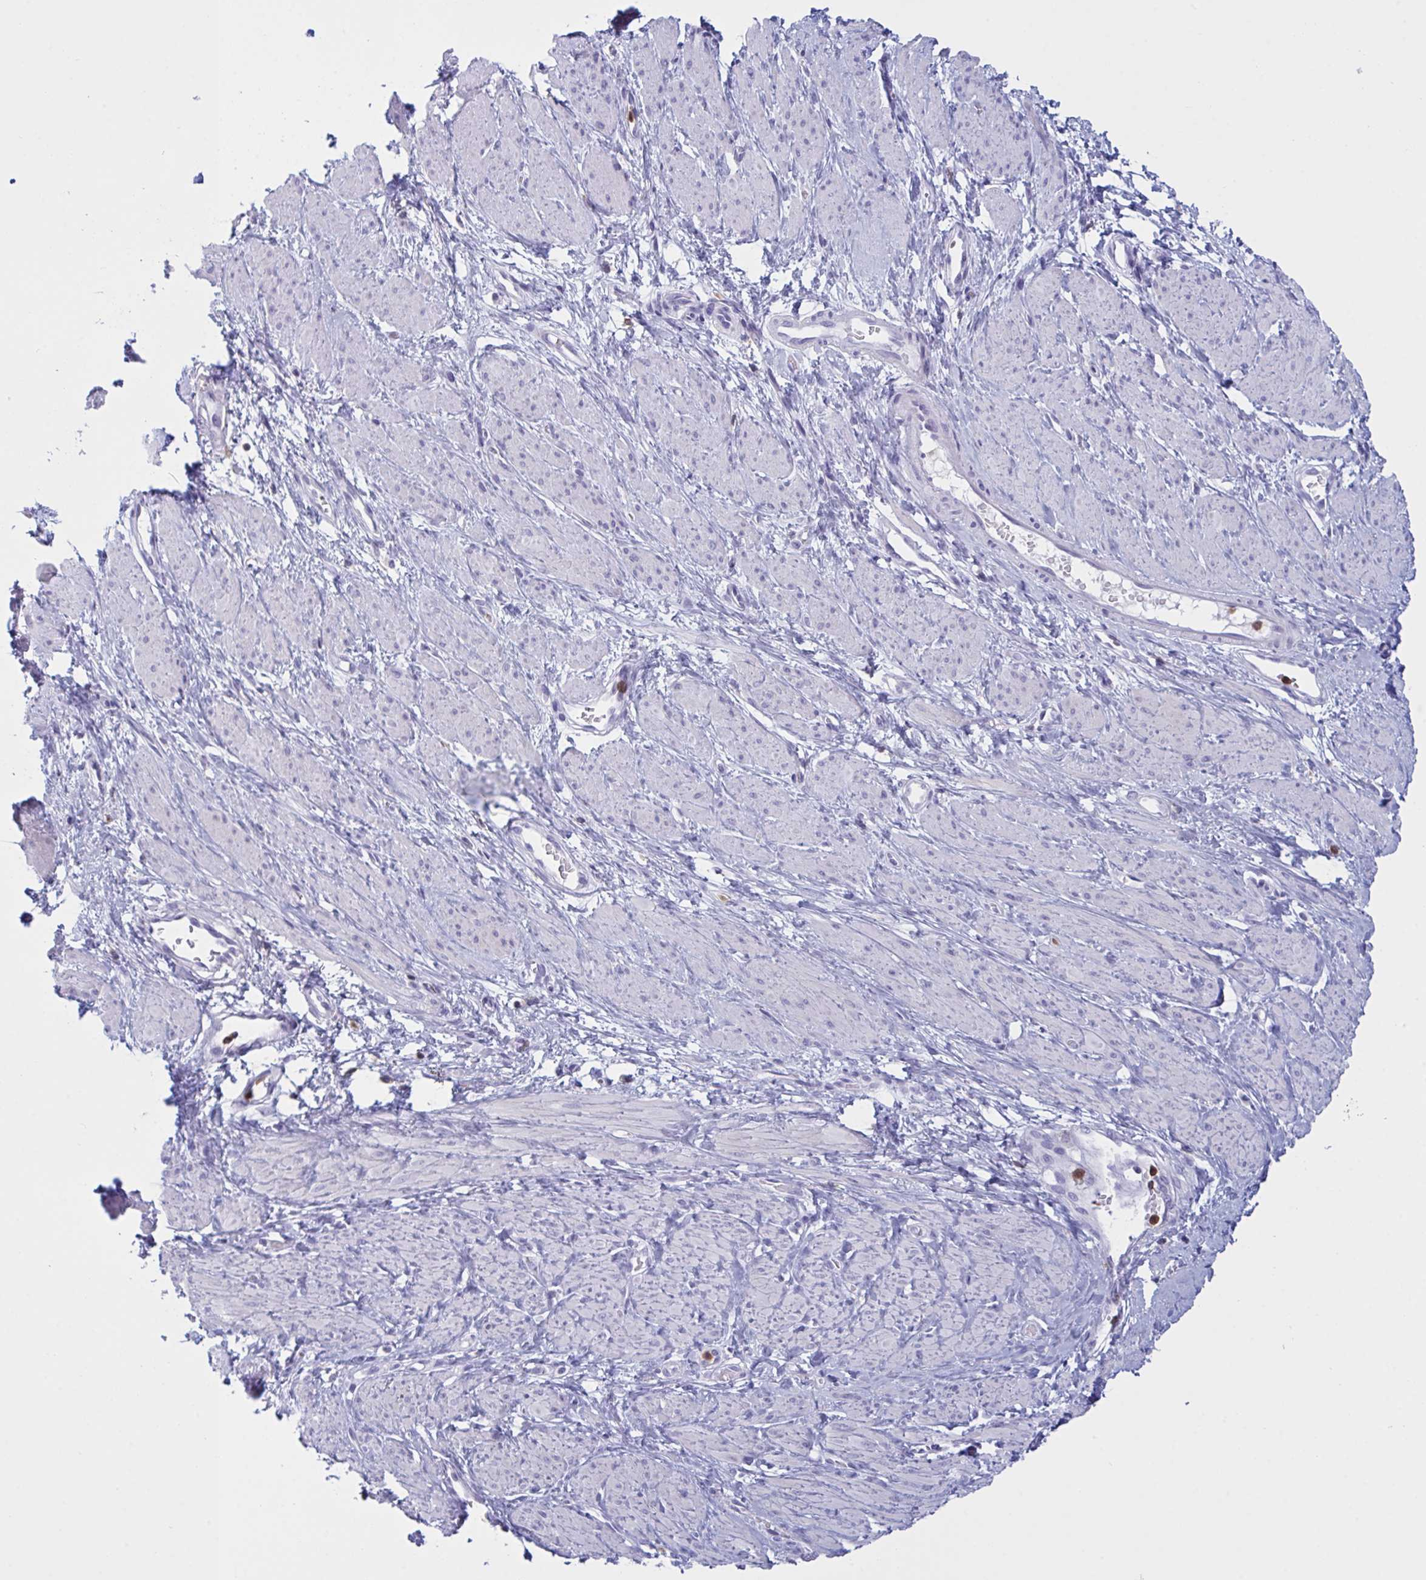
{"staining": {"intensity": "negative", "quantity": "none", "location": "none"}, "tissue": "smooth muscle", "cell_type": "Smooth muscle cells", "image_type": "normal", "snomed": [{"axis": "morphology", "description": "Normal tissue, NOS"}, {"axis": "topography", "description": "Smooth muscle"}, {"axis": "topography", "description": "Uterus"}], "caption": "Immunohistochemistry (IHC) photomicrograph of unremarkable human smooth muscle stained for a protein (brown), which reveals no positivity in smooth muscle cells.", "gene": "MYO1F", "patient": {"sex": "female", "age": 39}}